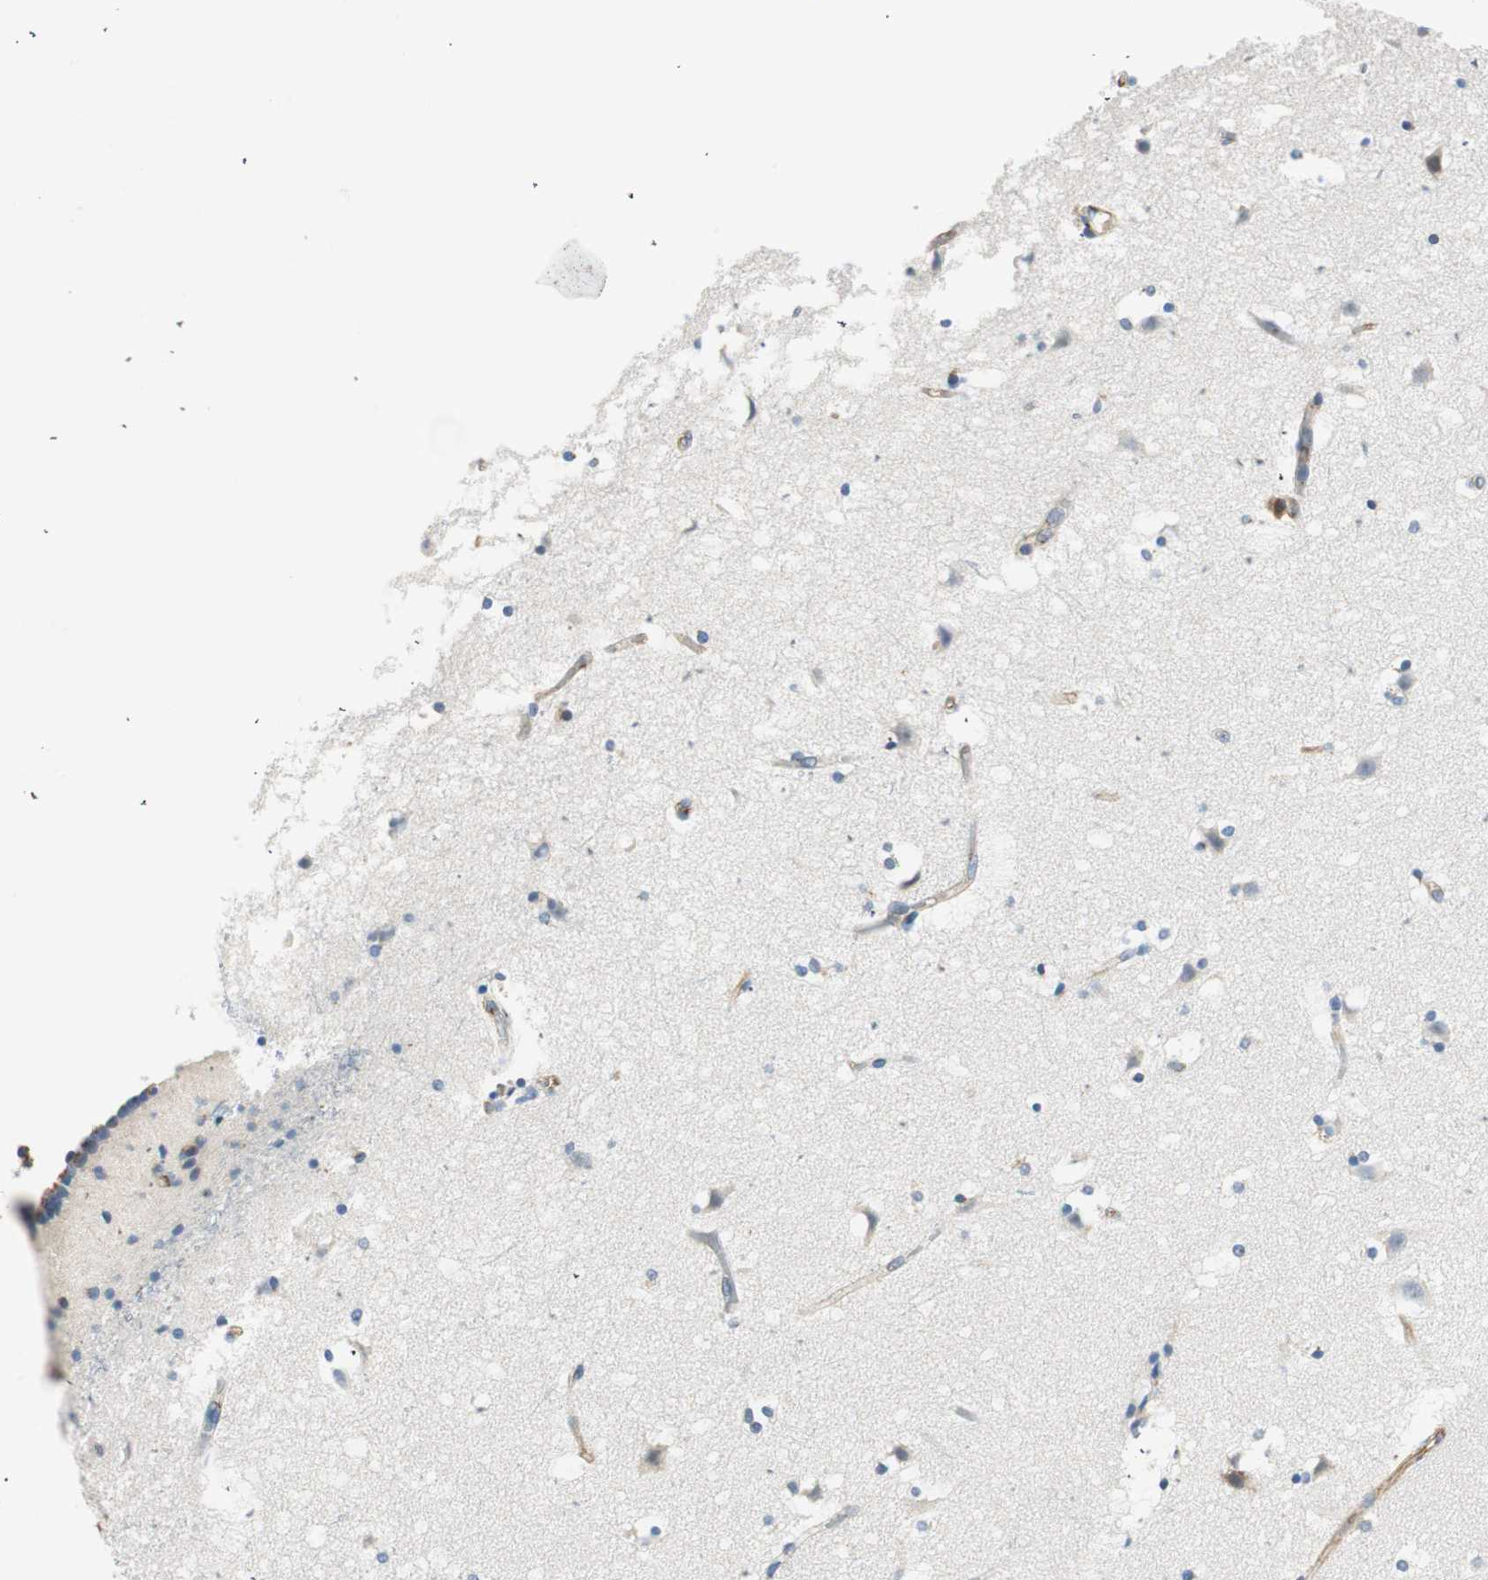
{"staining": {"intensity": "moderate", "quantity": "25%-75%", "location": "cytoplasmic/membranous"}, "tissue": "caudate", "cell_type": "Glial cells", "image_type": "normal", "snomed": [{"axis": "morphology", "description": "Normal tissue, NOS"}, {"axis": "topography", "description": "Lateral ventricle wall"}], "caption": "Caudate stained for a protein (brown) displays moderate cytoplasmic/membranous positive staining in approximately 25%-75% of glial cells.", "gene": "TMF1", "patient": {"sex": "male", "age": 45}}